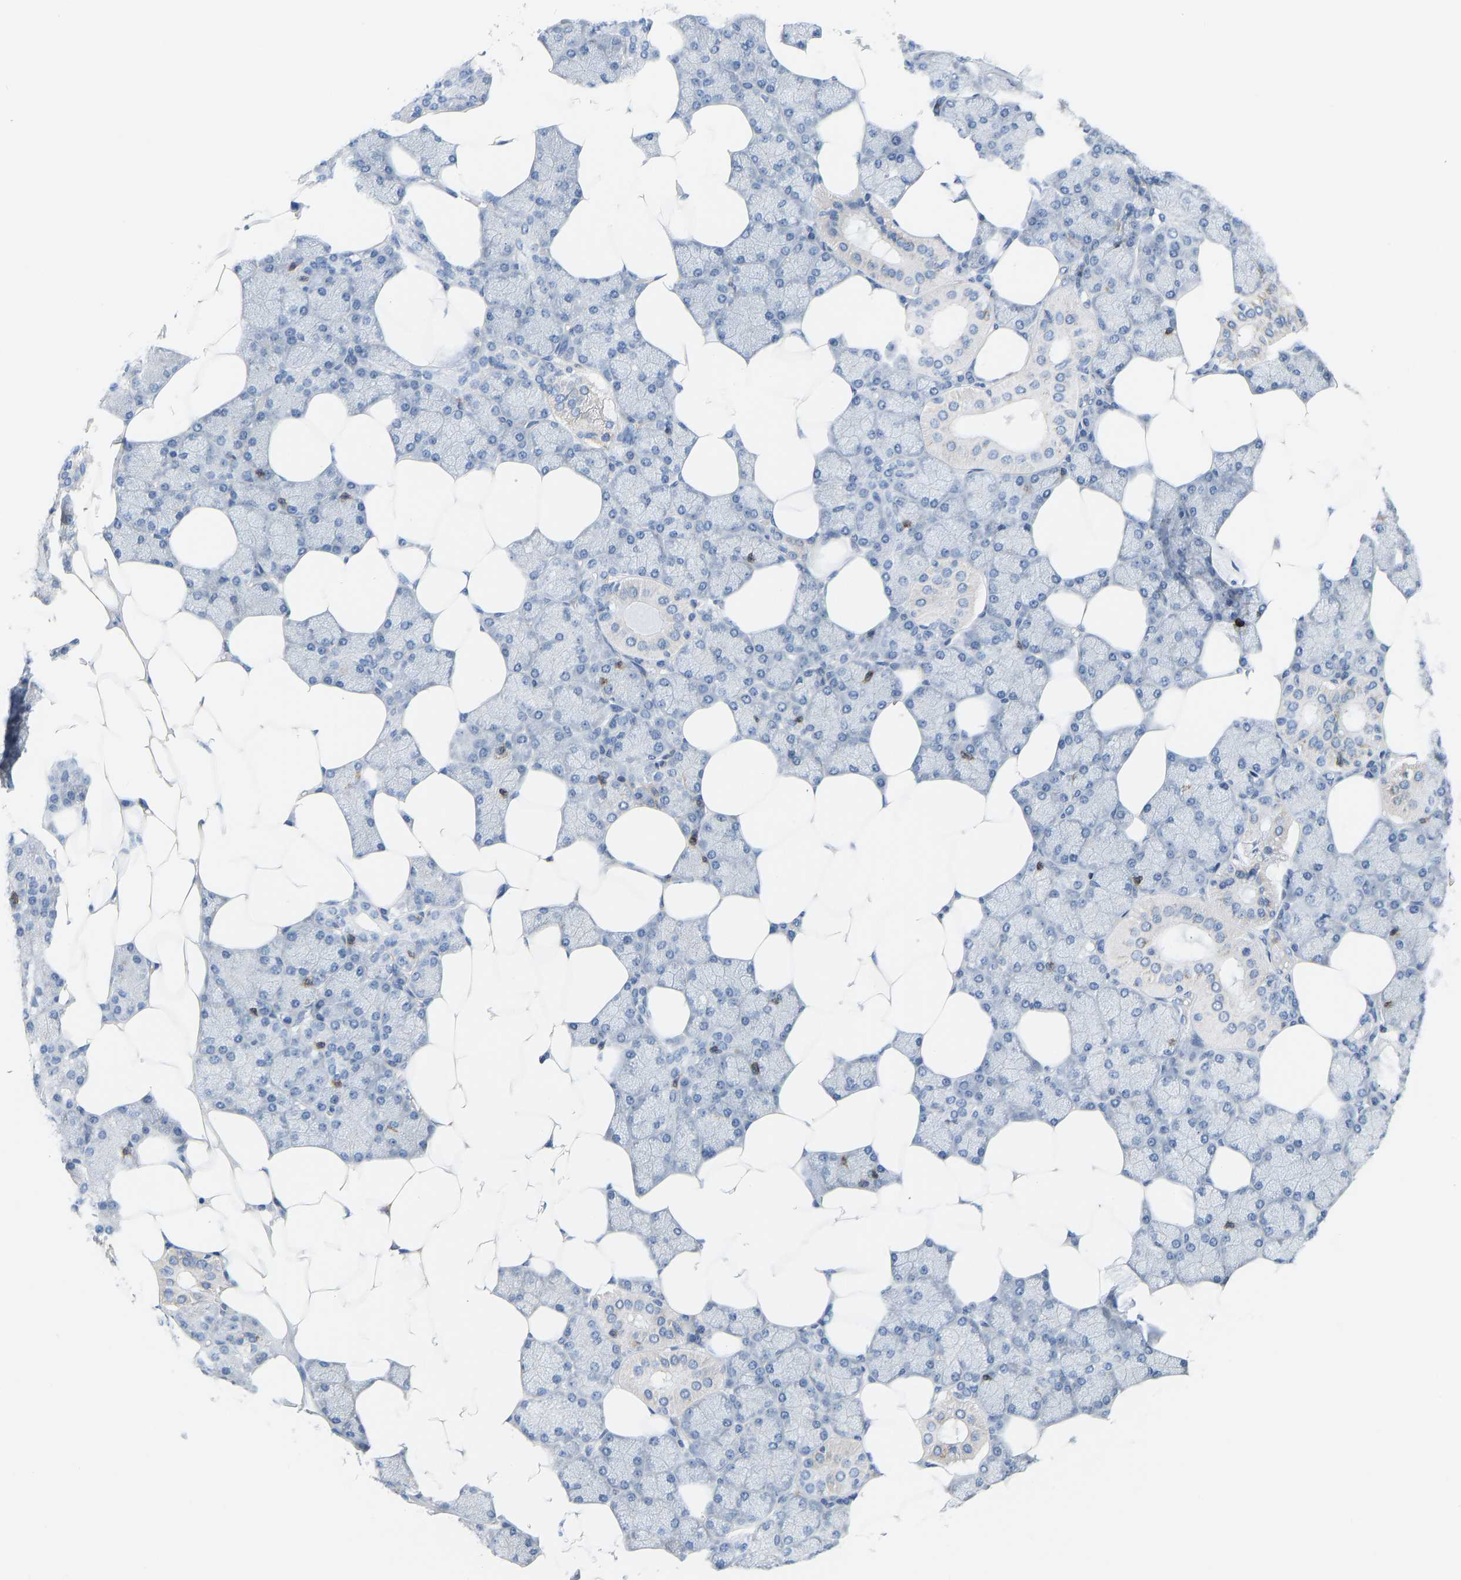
{"staining": {"intensity": "negative", "quantity": "none", "location": "none"}, "tissue": "salivary gland", "cell_type": "Glandular cells", "image_type": "normal", "snomed": [{"axis": "morphology", "description": "Normal tissue, NOS"}, {"axis": "topography", "description": "Salivary gland"}], "caption": "This is a histopathology image of IHC staining of unremarkable salivary gland, which shows no positivity in glandular cells. Brightfield microscopy of immunohistochemistry stained with DAB (brown) and hematoxylin (blue), captured at high magnification.", "gene": "EVL", "patient": {"sex": "male", "age": 62}}